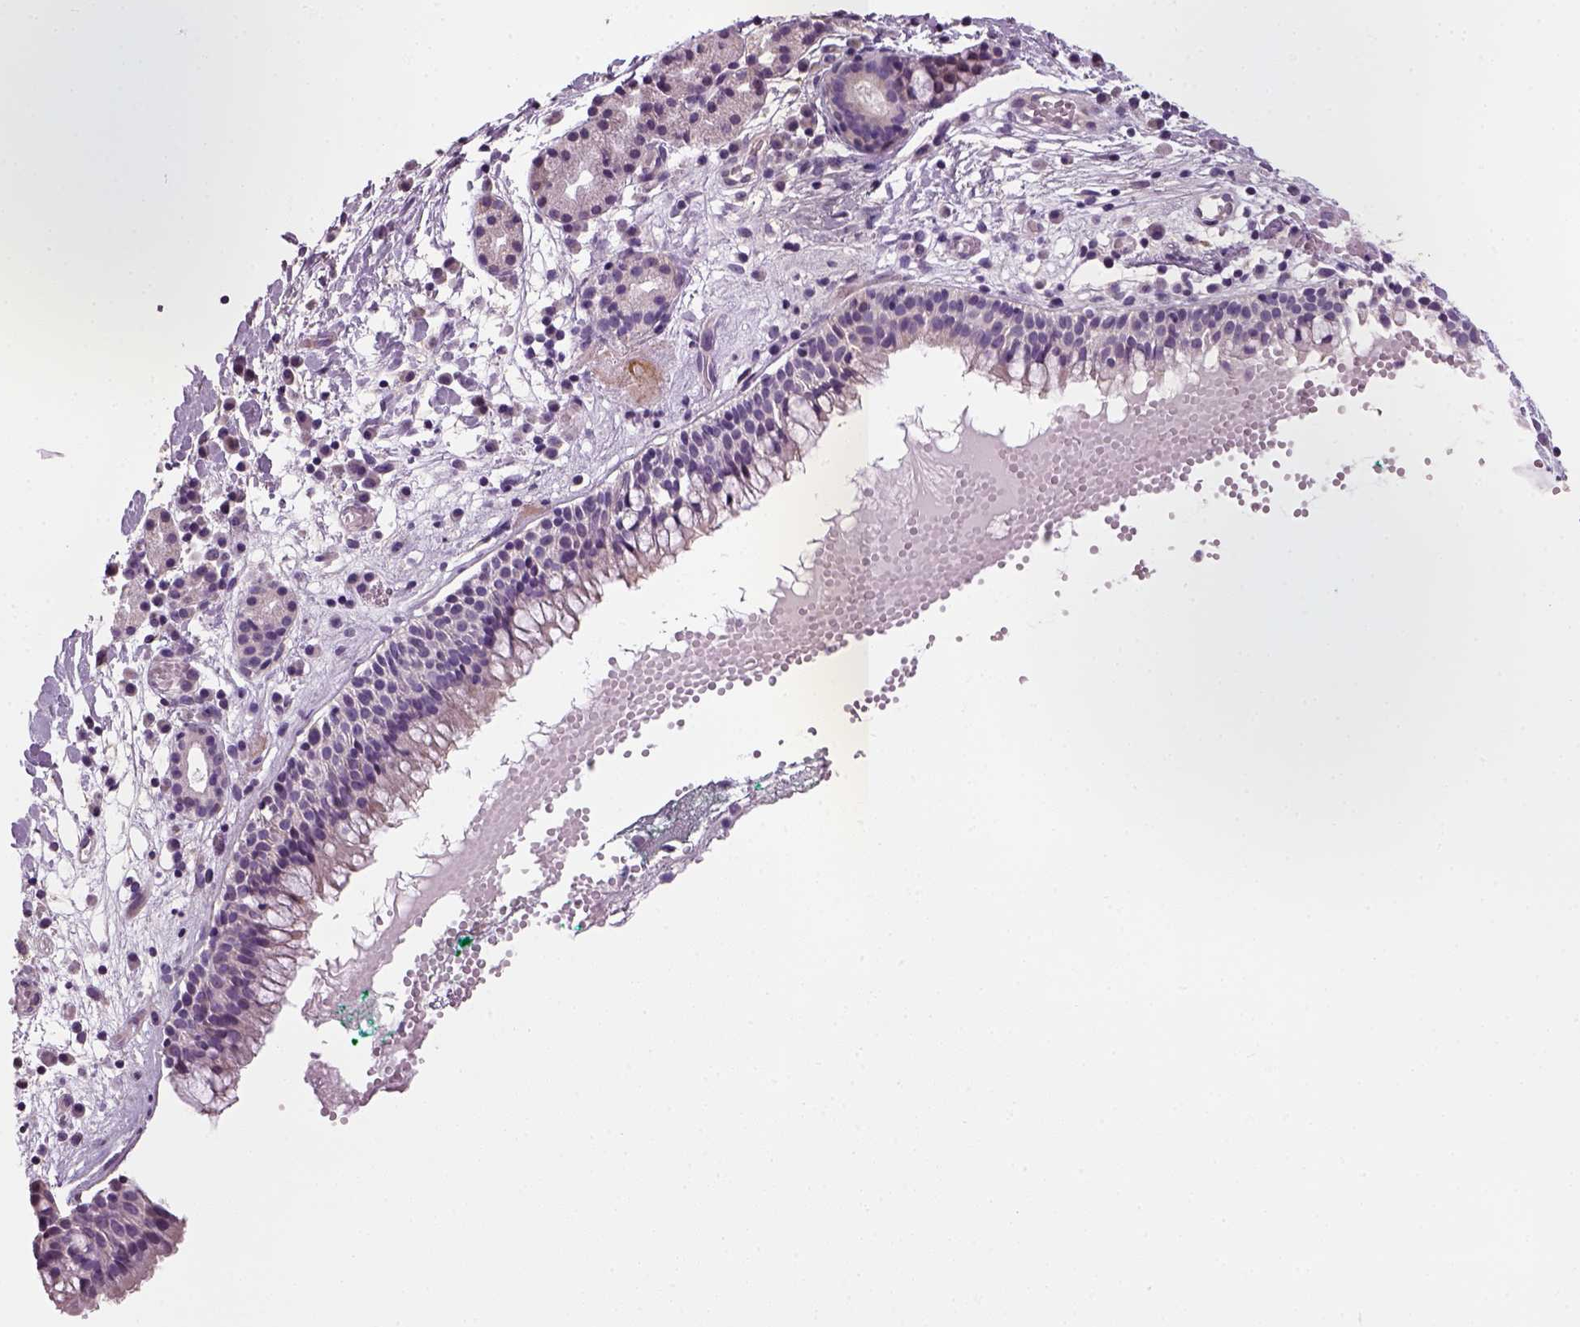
{"staining": {"intensity": "negative", "quantity": "none", "location": "none"}, "tissue": "nasopharynx", "cell_type": "Respiratory epithelial cells", "image_type": "normal", "snomed": [{"axis": "morphology", "description": "Normal tissue, NOS"}, {"axis": "morphology", "description": "Basal cell carcinoma"}, {"axis": "topography", "description": "Cartilage tissue"}, {"axis": "topography", "description": "Nasopharynx"}, {"axis": "topography", "description": "Oral tissue"}], "caption": "Immunohistochemical staining of unremarkable nasopharynx reveals no significant staining in respiratory epithelial cells. Brightfield microscopy of IHC stained with DAB (3,3'-diaminobenzidine) (brown) and hematoxylin (blue), captured at high magnification.", "gene": "ELOVL3", "patient": {"sex": "female", "age": 77}}